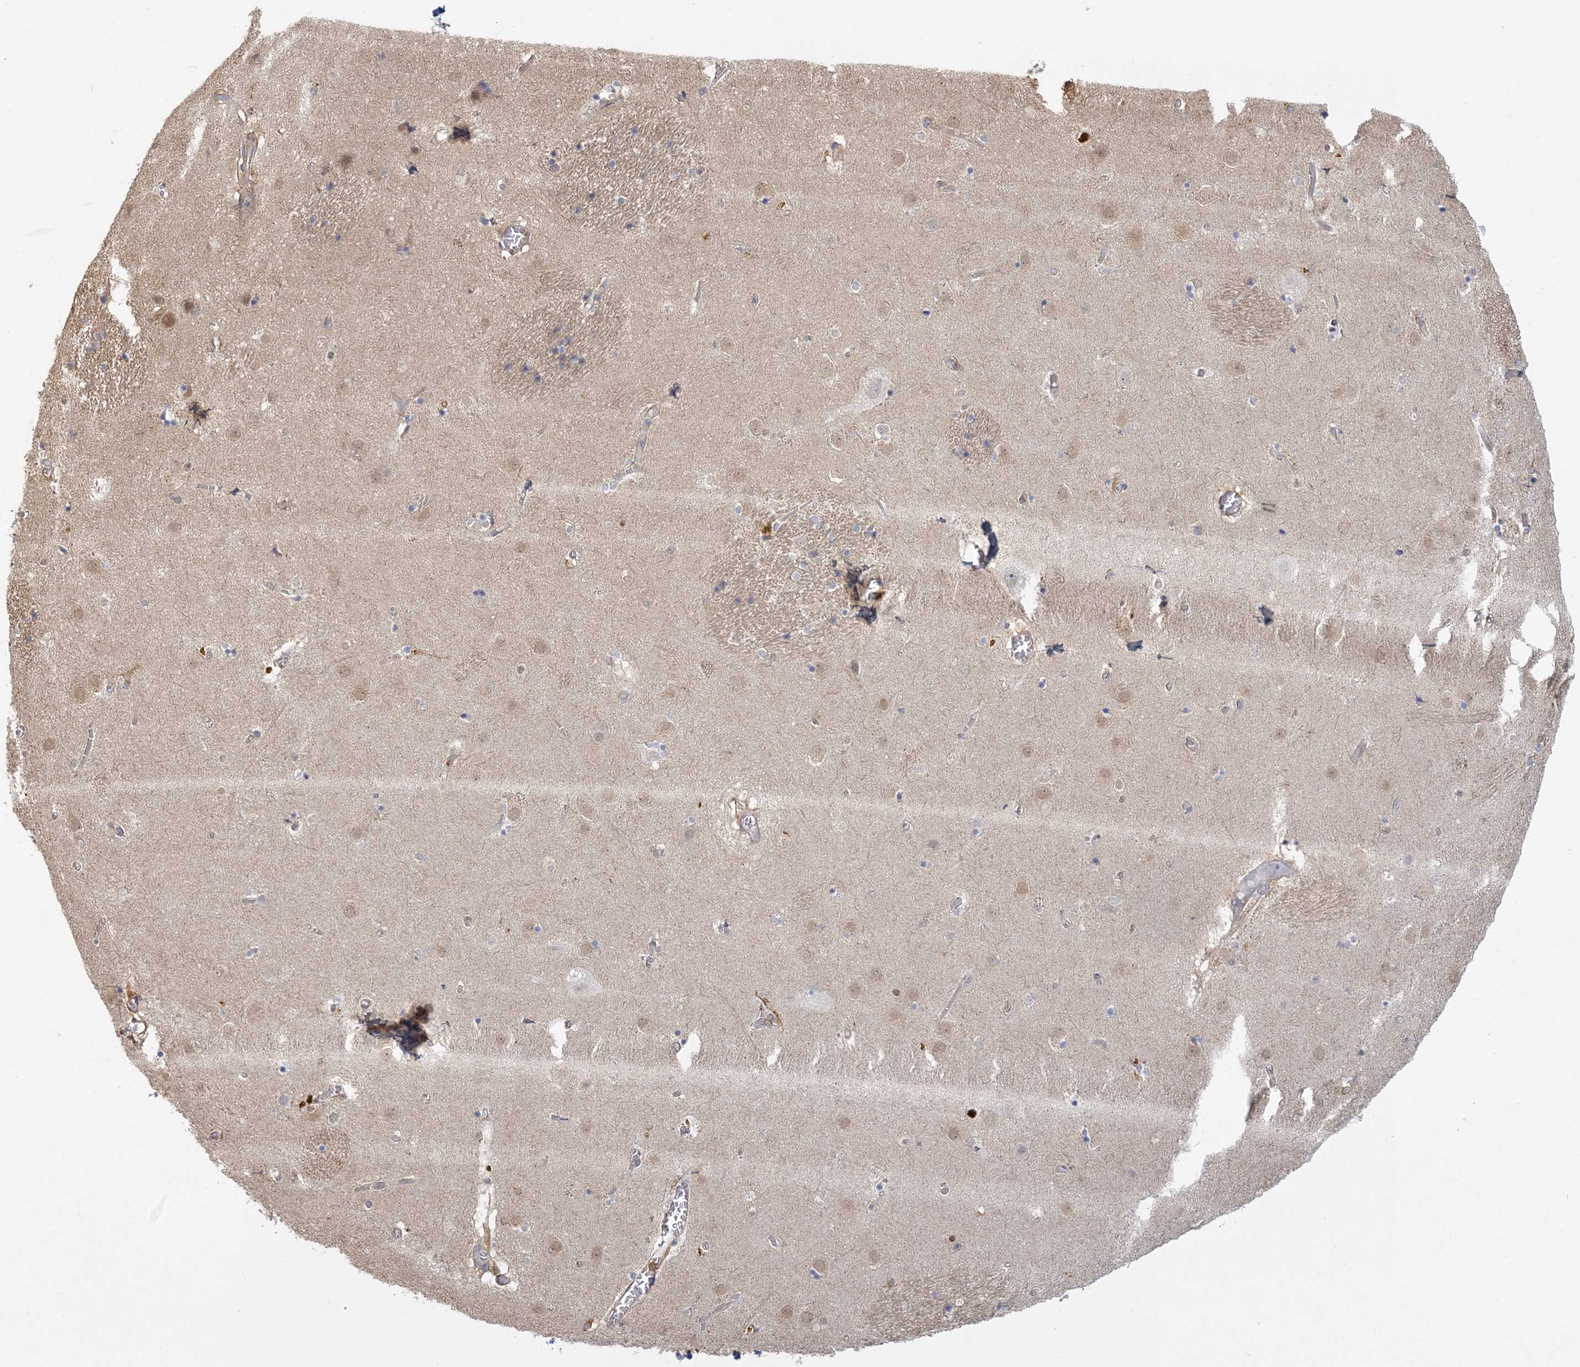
{"staining": {"intensity": "negative", "quantity": "none", "location": "none"}, "tissue": "caudate", "cell_type": "Glial cells", "image_type": "normal", "snomed": [{"axis": "morphology", "description": "Normal tissue, NOS"}, {"axis": "topography", "description": "Lateral ventricle wall"}], "caption": "A high-resolution micrograph shows immunohistochemistry (IHC) staining of benign caudate, which exhibits no significant staining in glial cells.", "gene": "ANKS1A", "patient": {"sex": "male", "age": 70}}